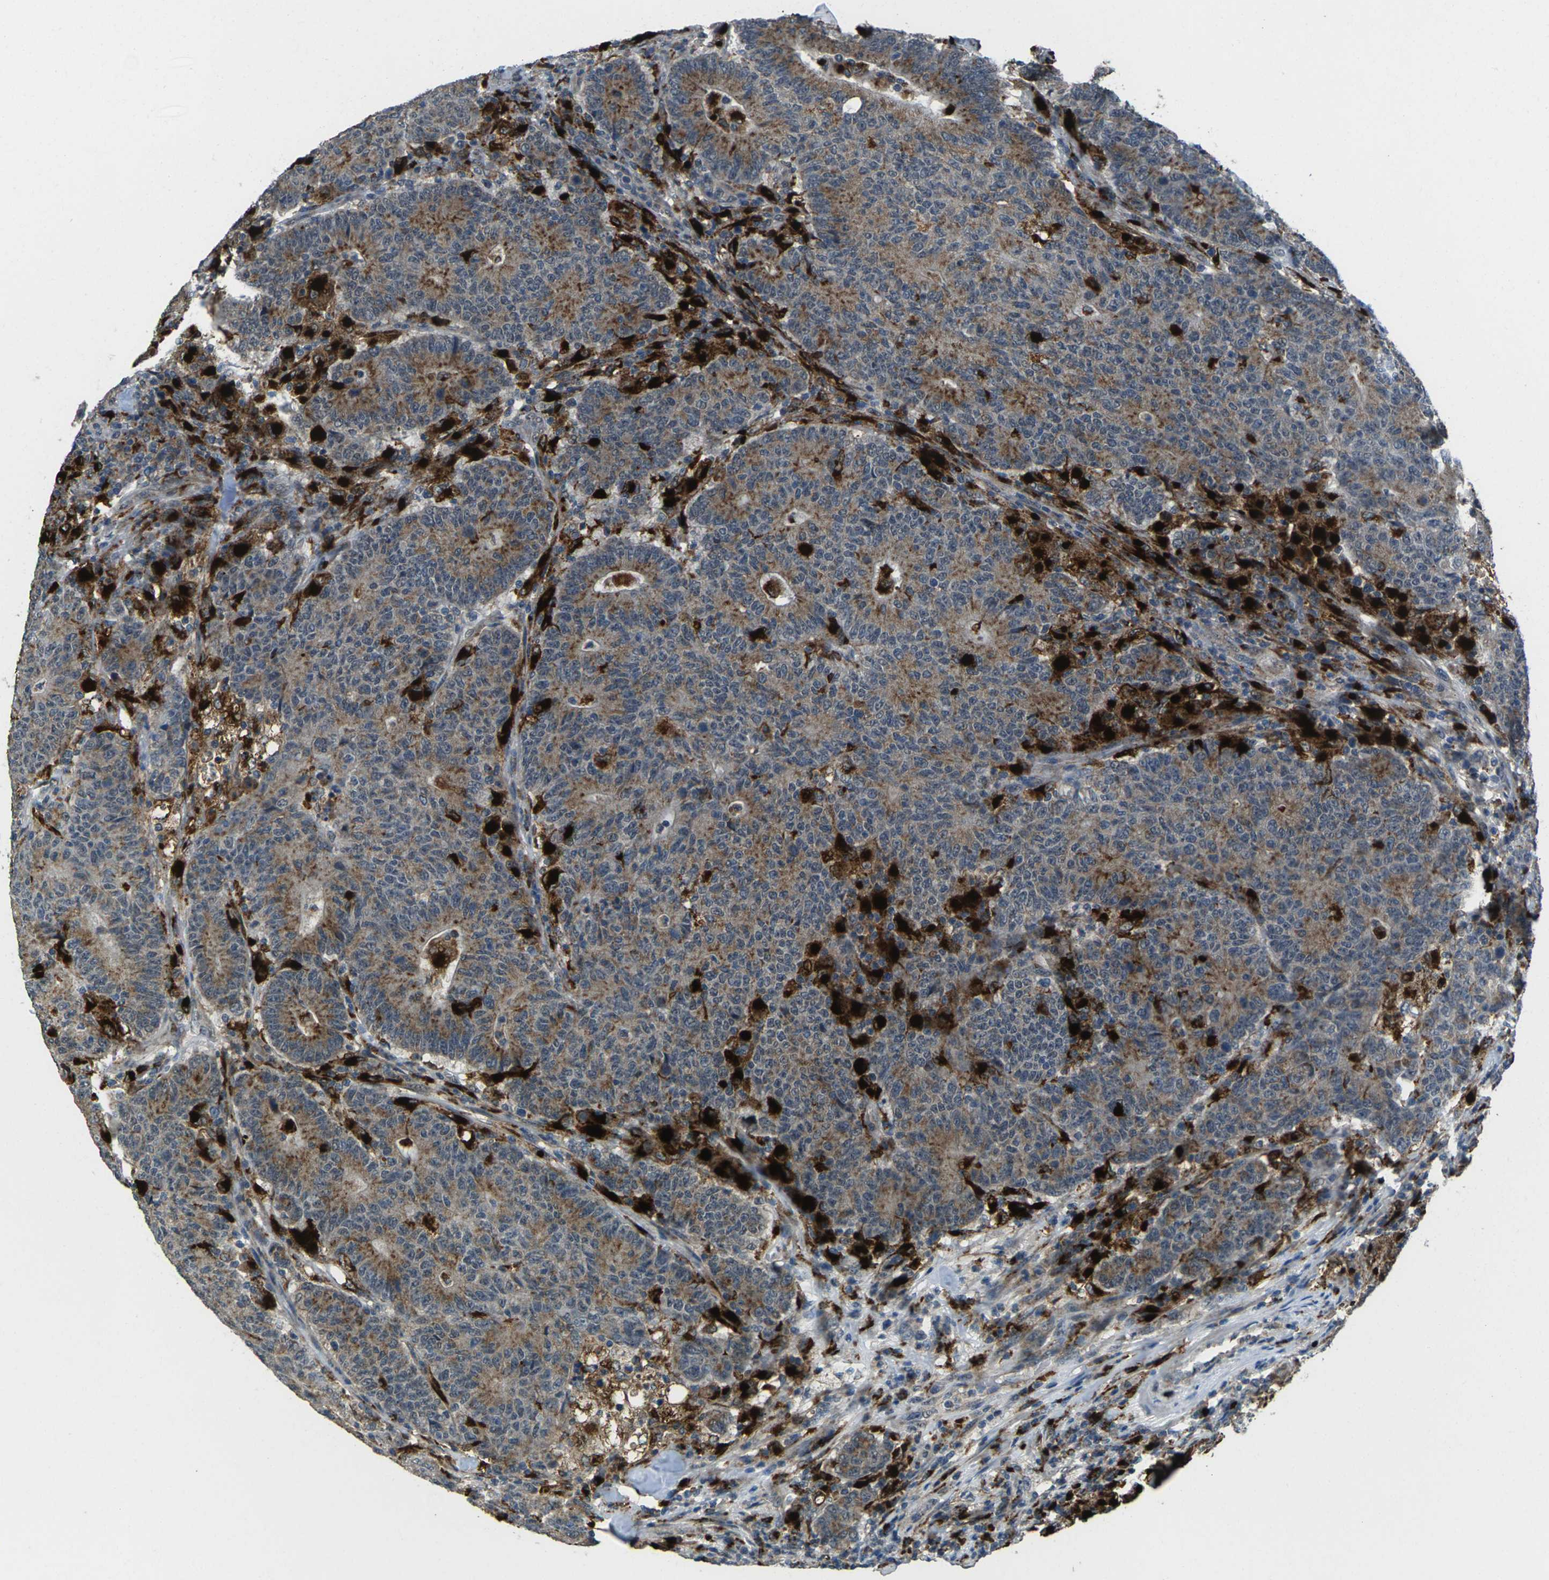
{"staining": {"intensity": "weak", "quantity": ">75%", "location": "cytoplasmic/membranous"}, "tissue": "colorectal cancer", "cell_type": "Tumor cells", "image_type": "cancer", "snomed": [{"axis": "morphology", "description": "Normal tissue, NOS"}, {"axis": "morphology", "description": "Adenocarcinoma, NOS"}, {"axis": "topography", "description": "Colon"}], "caption": "Immunohistochemical staining of human adenocarcinoma (colorectal) reveals low levels of weak cytoplasmic/membranous staining in about >75% of tumor cells. Nuclei are stained in blue.", "gene": "SLC31A2", "patient": {"sex": "female", "age": 75}}